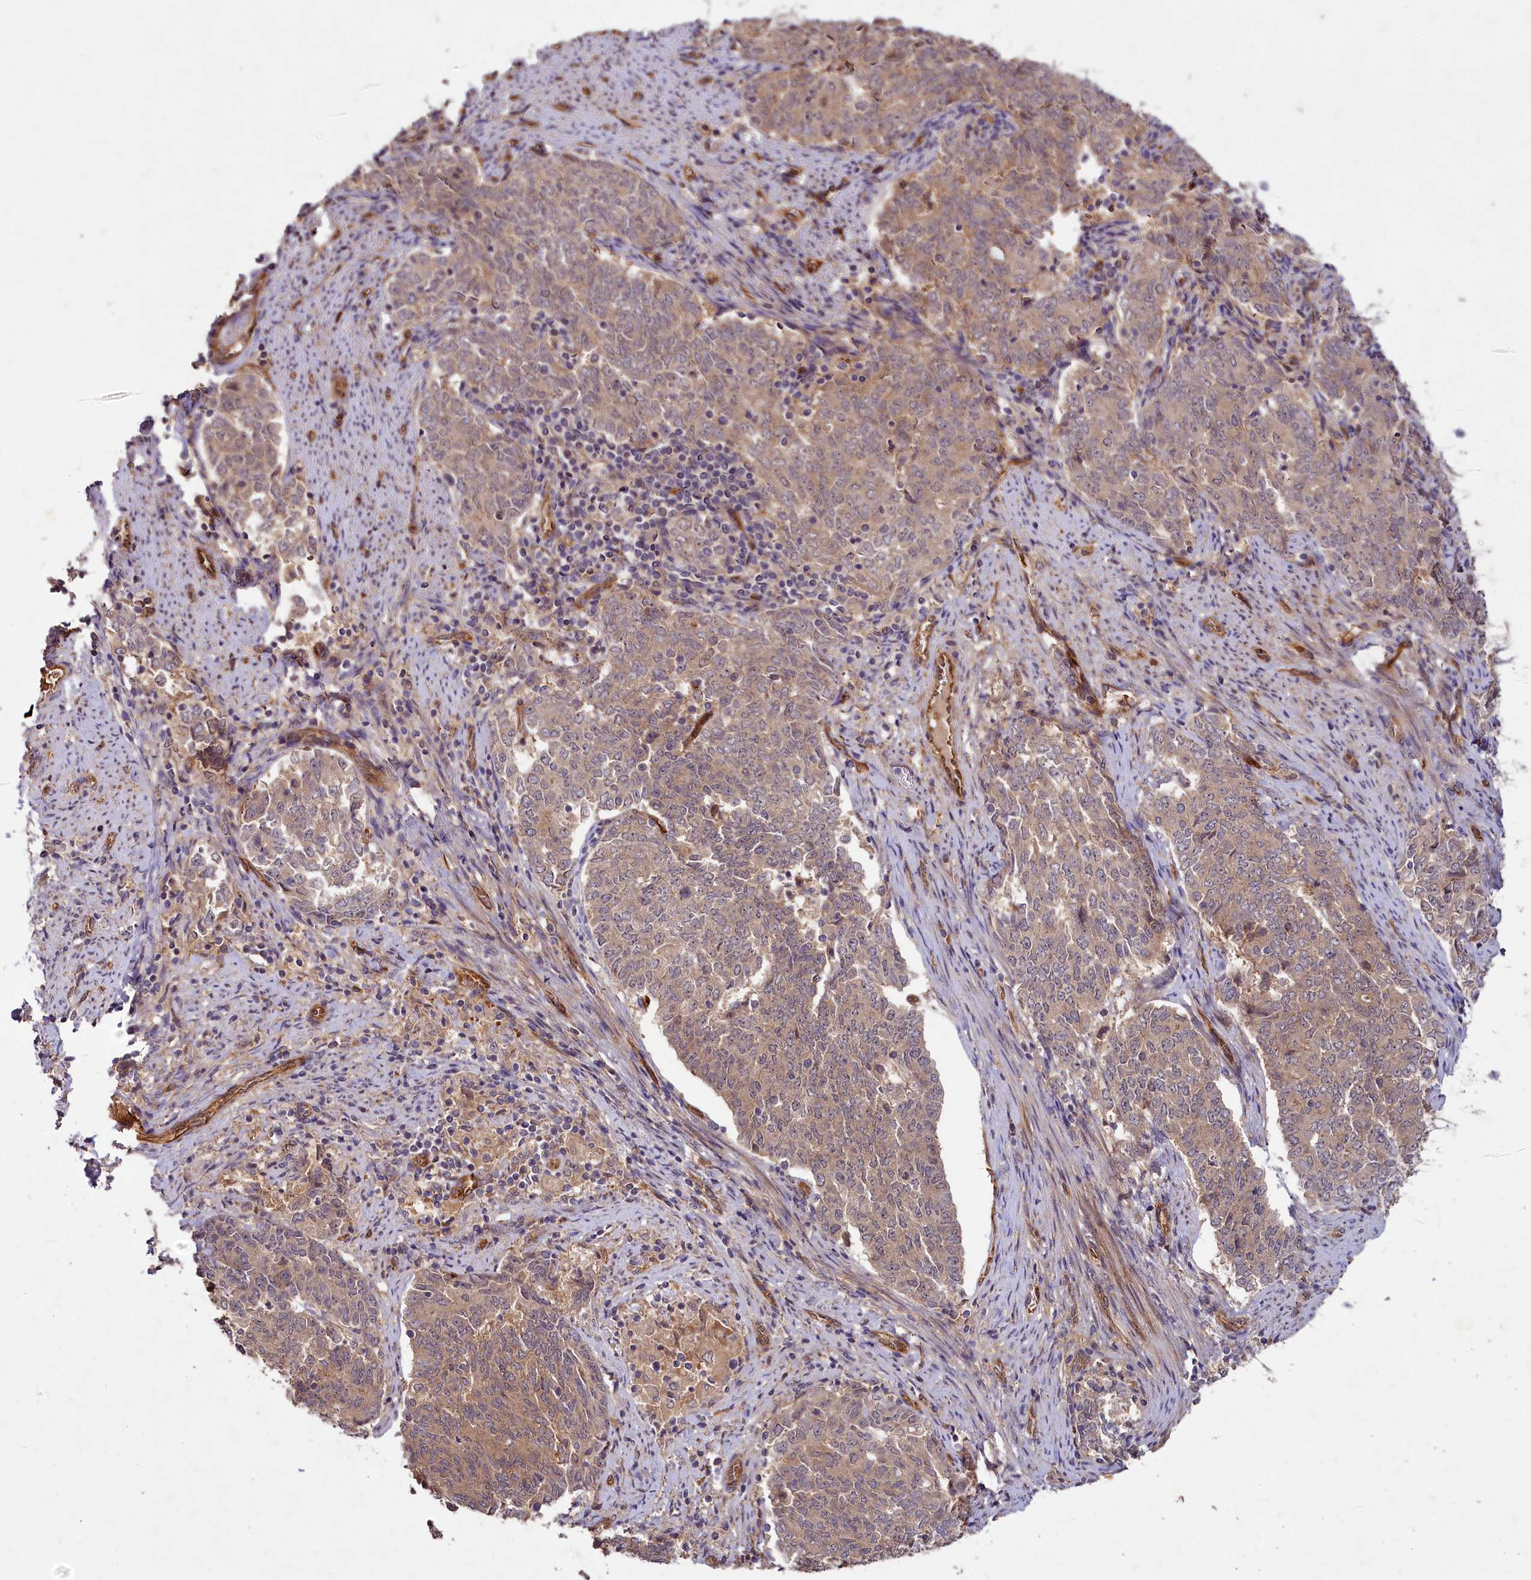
{"staining": {"intensity": "moderate", "quantity": ">75%", "location": "cytoplasmic/membranous"}, "tissue": "endometrial cancer", "cell_type": "Tumor cells", "image_type": "cancer", "snomed": [{"axis": "morphology", "description": "Adenocarcinoma, NOS"}, {"axis": "topography", "description": "Endometrium"}], "caption": "Endometrial adenocarcinoma stained for a protein reveals moderate cytoplasmic/membranous positivity in tumor cells.", "gene": "PKN2", "patient": {"sex": "female", "age": 80}}